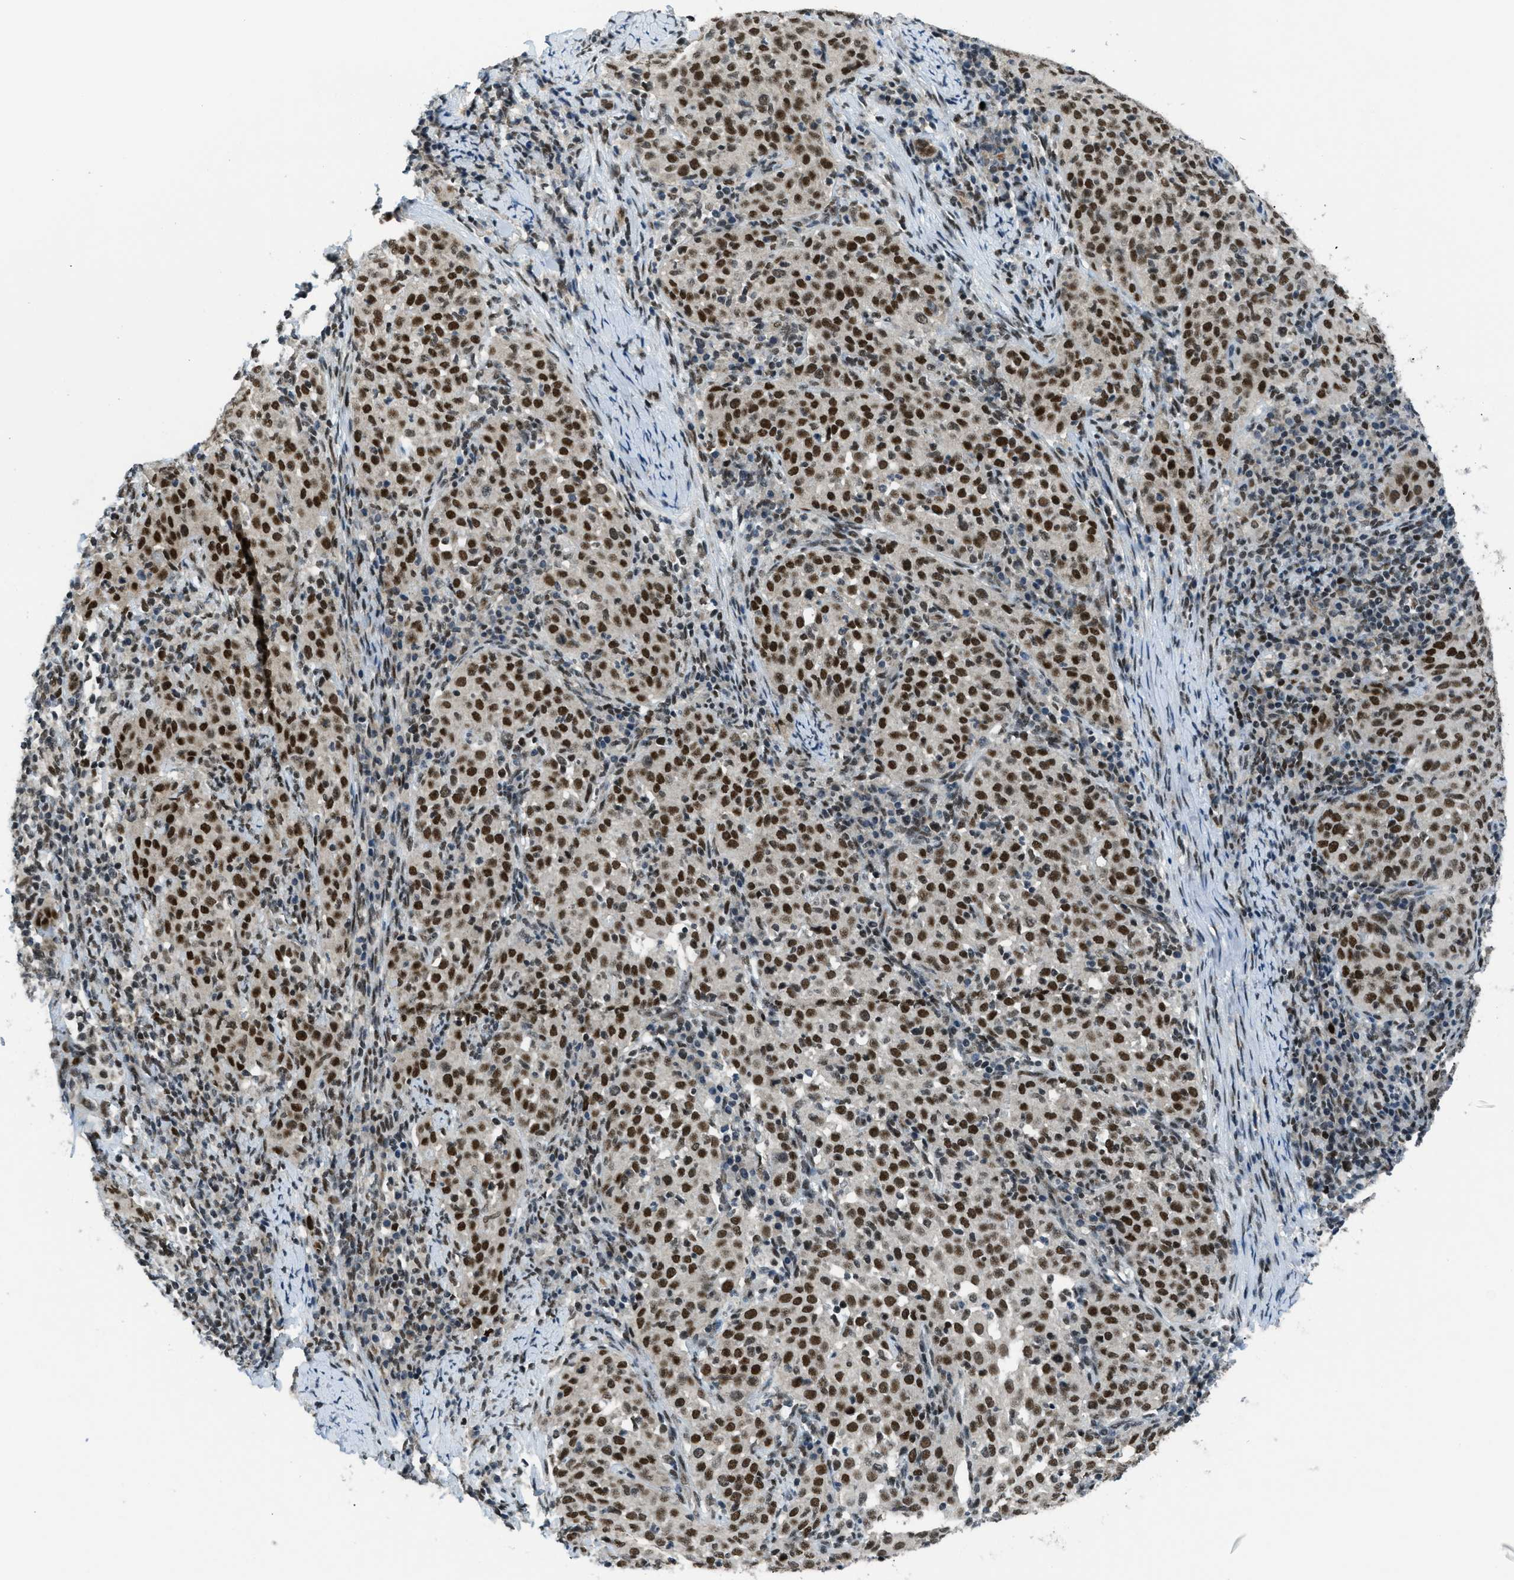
{"staining": {"intensity": "strong", "quantity": ">75%", "location": "nuclear"}, "tissue": "cervical cancer", "cell_type": "Tumor cells", "image_type": "cancer", "snomed": [{"axis": "morphology", "description": "Squamous cell carcinoma, NOS"}, {"axis": "topography", "description": "Cervix"}], "caption": "Cervical cancer (squamous cell carcinoma) tissue exhibits strong nuclear positivity in about >75% of tumor cells", "gene": "KLF6", "patient": {"sex": "female", "age": 51}}